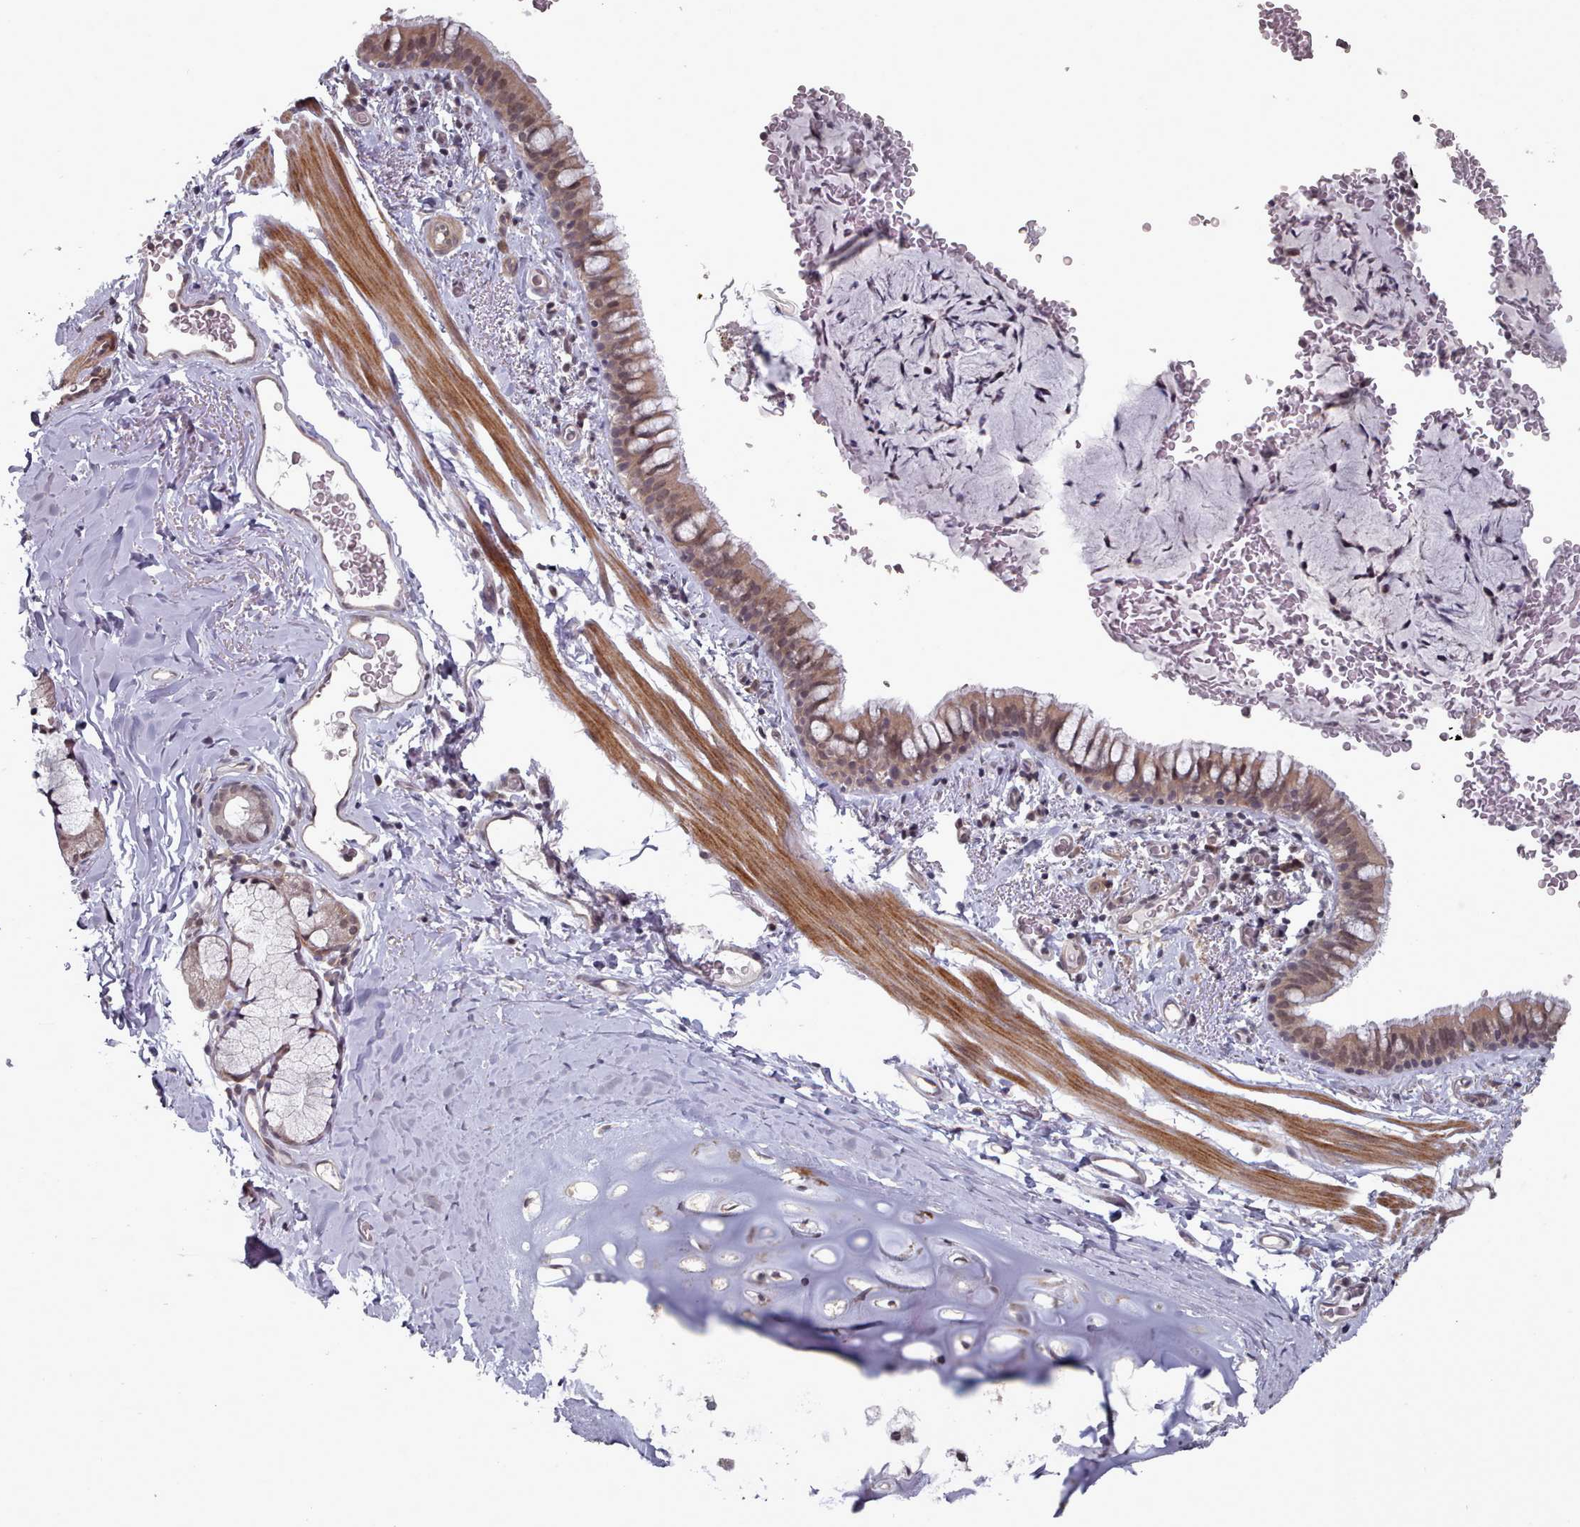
{"staining": {"intensity": "moderate", "quantity": ">75%", "location": "cytoplasmic/membranous,nuclear"}, "tissue": "bronchus", "cell_type": "Respiratory epithelial cells", "image_type": "normal", "snomed": [{"axis": "morphology", "description": "Normal tissue, NOS"}, {"axis": "topography", "description": "Cartilage tissue"}, {"axis": "topography", "description": "Bronchus"}], "caption": "Immunohistochemistry (IHC) of benign human bronchus reveals medium levels of moderate cytoplasmic/membranous,nuclear expression in about >75% of respiratory epithelial cells.", "gene": "HYAL3", "patient": {"sex": "female", "age": 36}}